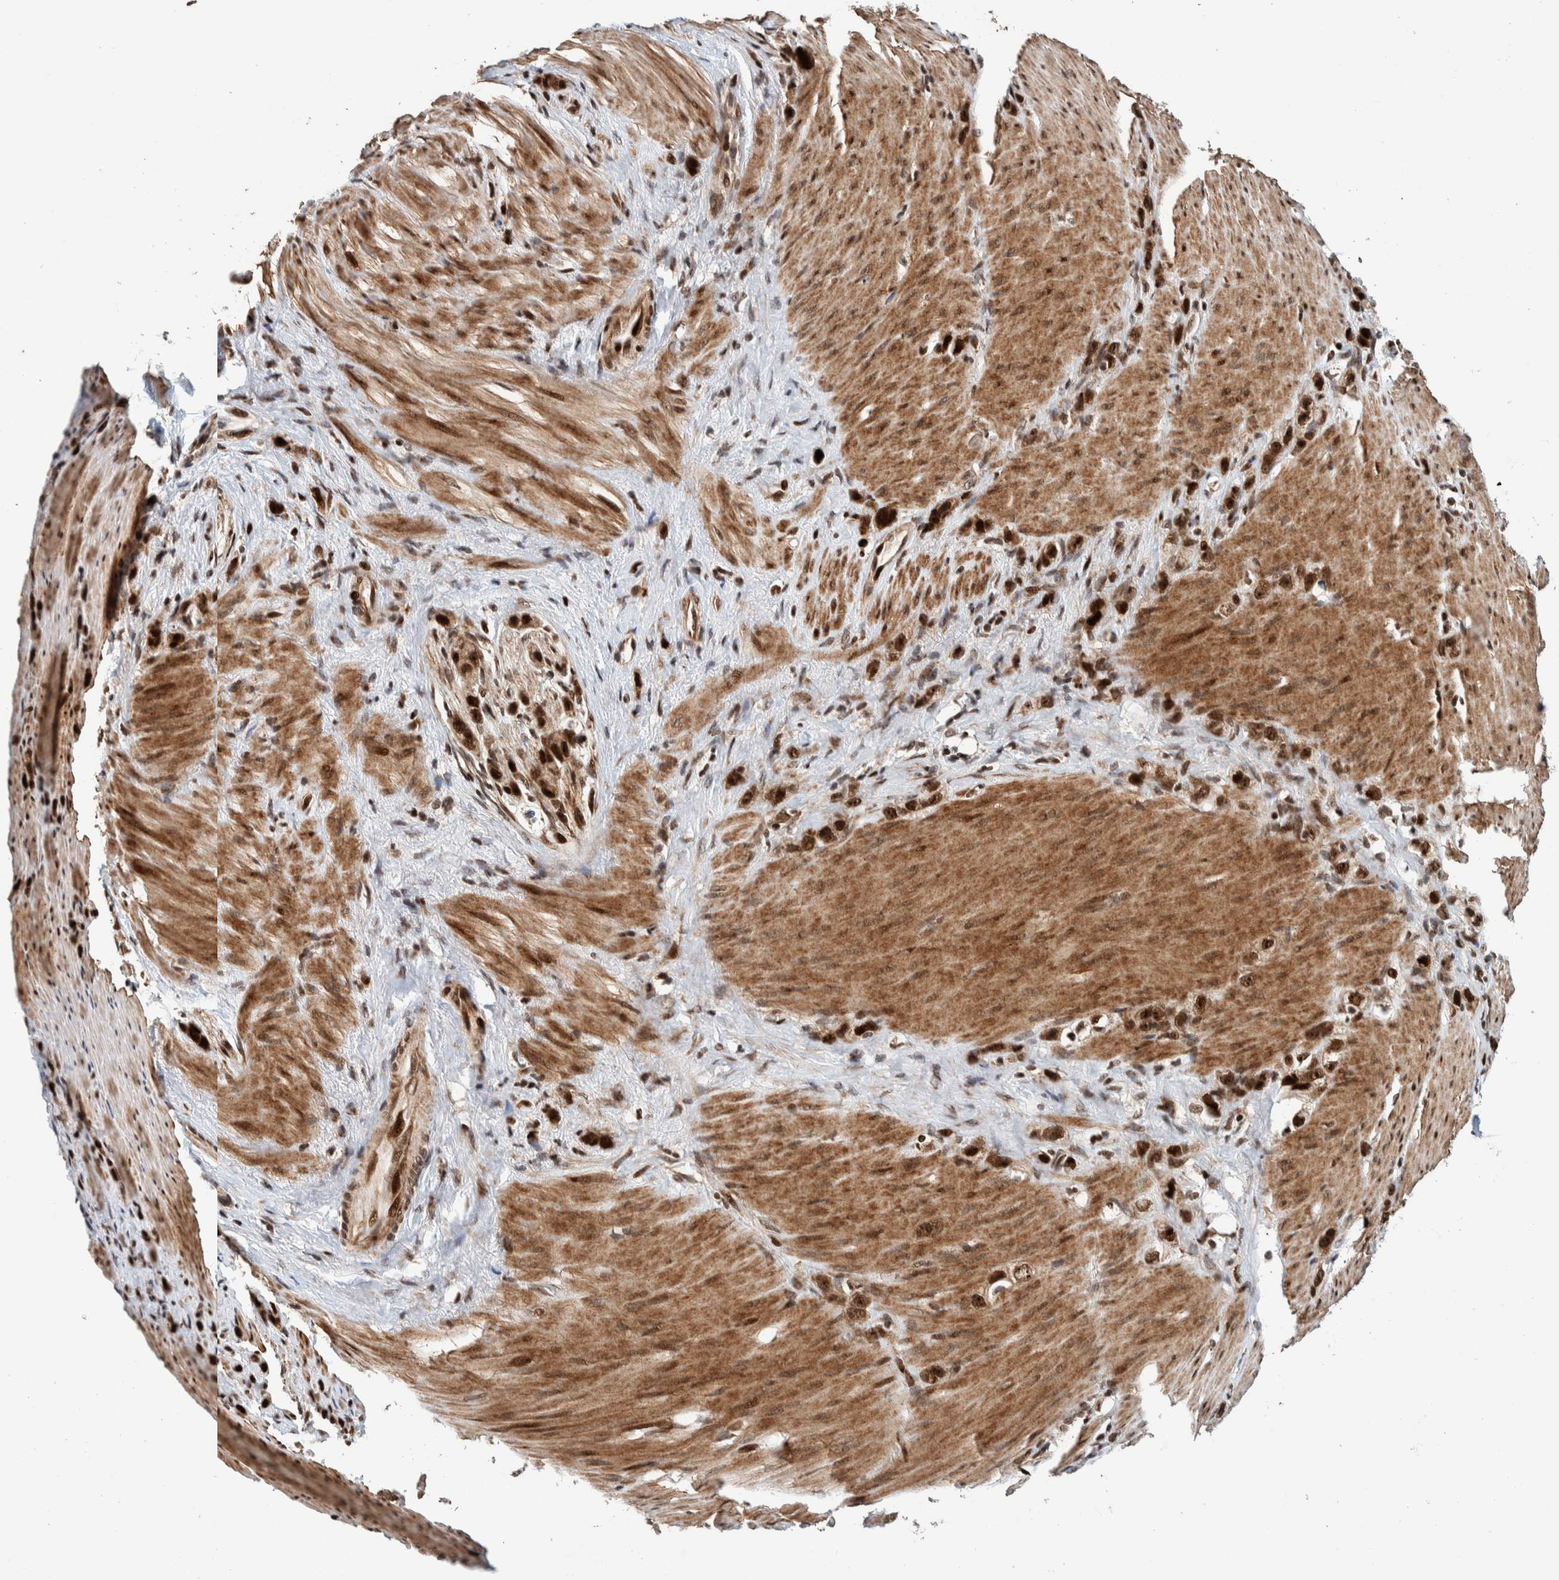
{"staining": {"intensity": "strong", "quantity": ">75%", "location": "nuclear"}, "tissue": "stomach cancer", "cell_type": "Tumor cells", "image_type": "cancer", "snomed": [{"axis": "morphology", "description": "Normal tissue, NOS"}, {"axis": "morphology", "description": "Adenocarcinoma, NOS"}, {"axis": "morphology", "description": "Adenocarcinoma, High grade"}, {"axis": "topography", "description": "Stomach, upper"}, {"axis": "topography", "description": "Stomach"}], "caption": "High-magnification brightfield microscopy of stomach adenocarcinoma stained with DAB (3,3'-diaminobenzidine) (brown) and counterstained with hematoxylin (blue). tumor cells exhibit strong nuclear expression is present in about>75% of cells.", "gene": "CHD4", "patient": {"sex": "female", "age": 65}}